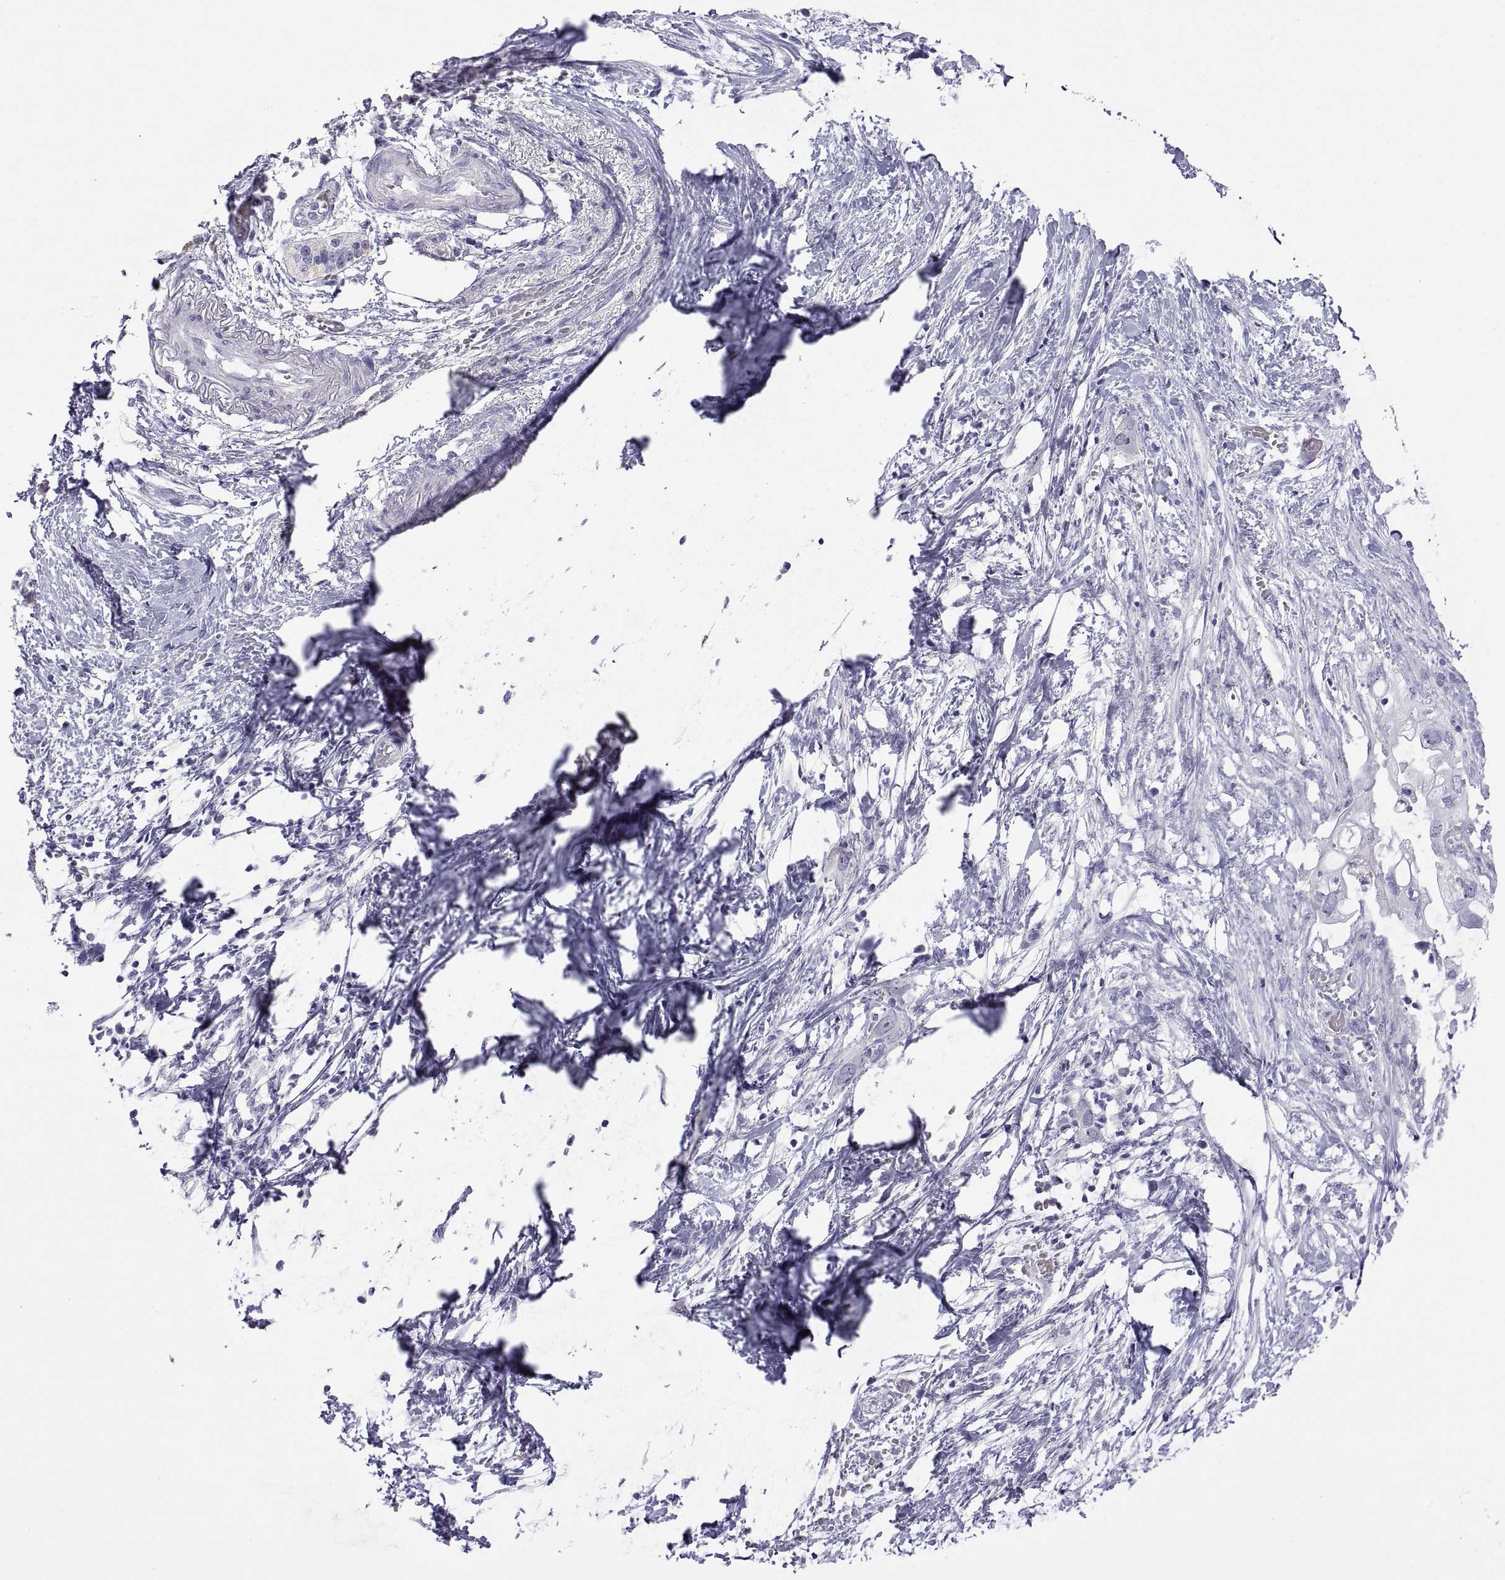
{"staining": {"intensity": "negative", "quantity": "none", "location": "none"}, "tissue": "pancreatic cancer", "cell_type": "Tumor cells", "image_type": "cancer", "snomed": [{"axis": "morphology", "description": "Adenocarcinoma, NOS"}, {"axis": "topography", "description": "Pancreas"}], "caption": "This micrograph is of pancreatic cancer stained with IHC to label a protein in brown with the nuclei are counter-stained blue. There is no staining in tumor cells.", "gene": "VSX2", "patient": {"sex": "female", "age": 72}}